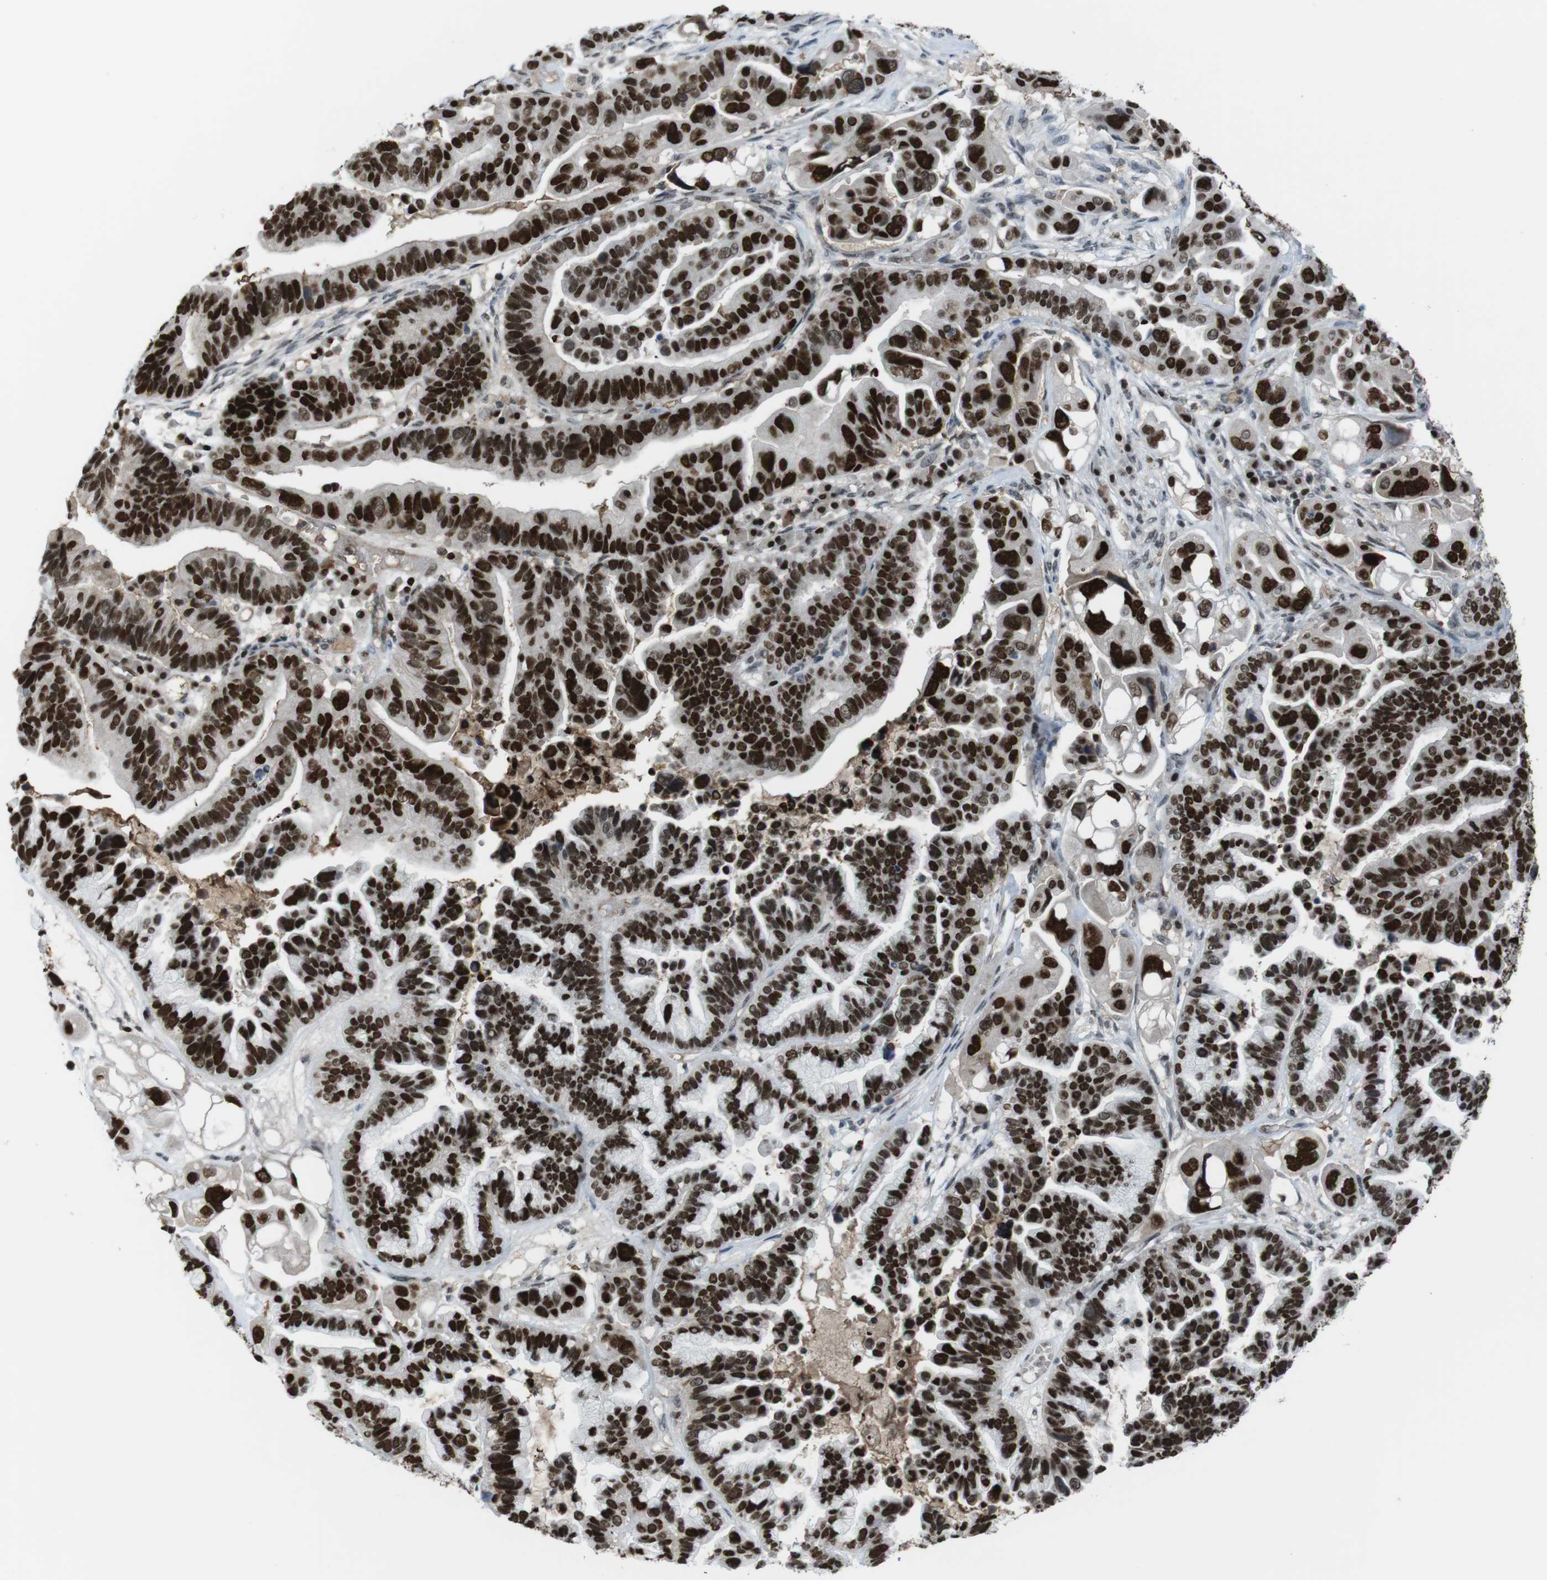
{"staining": {"intensity": "strong", "quantity": ">75%", "location": "nuclear"}, "tissue": "ovarian cancer", "cell_type": "Tumor cells", "image_type": "cancer", "snomed": [{"axis": "morphology", "description": "Cystadenocarcinoma, serous, NOS"}, {"axis": "topography", "description": "Ovary"}], "caption": "There is high levels of strong nuclear staining in tumor cells of ovarian cancer, as demonstrated by immunohistochemical staining (brown color).", "gene": "SUB1", "patient": {"sex": "female", "age": 56}}